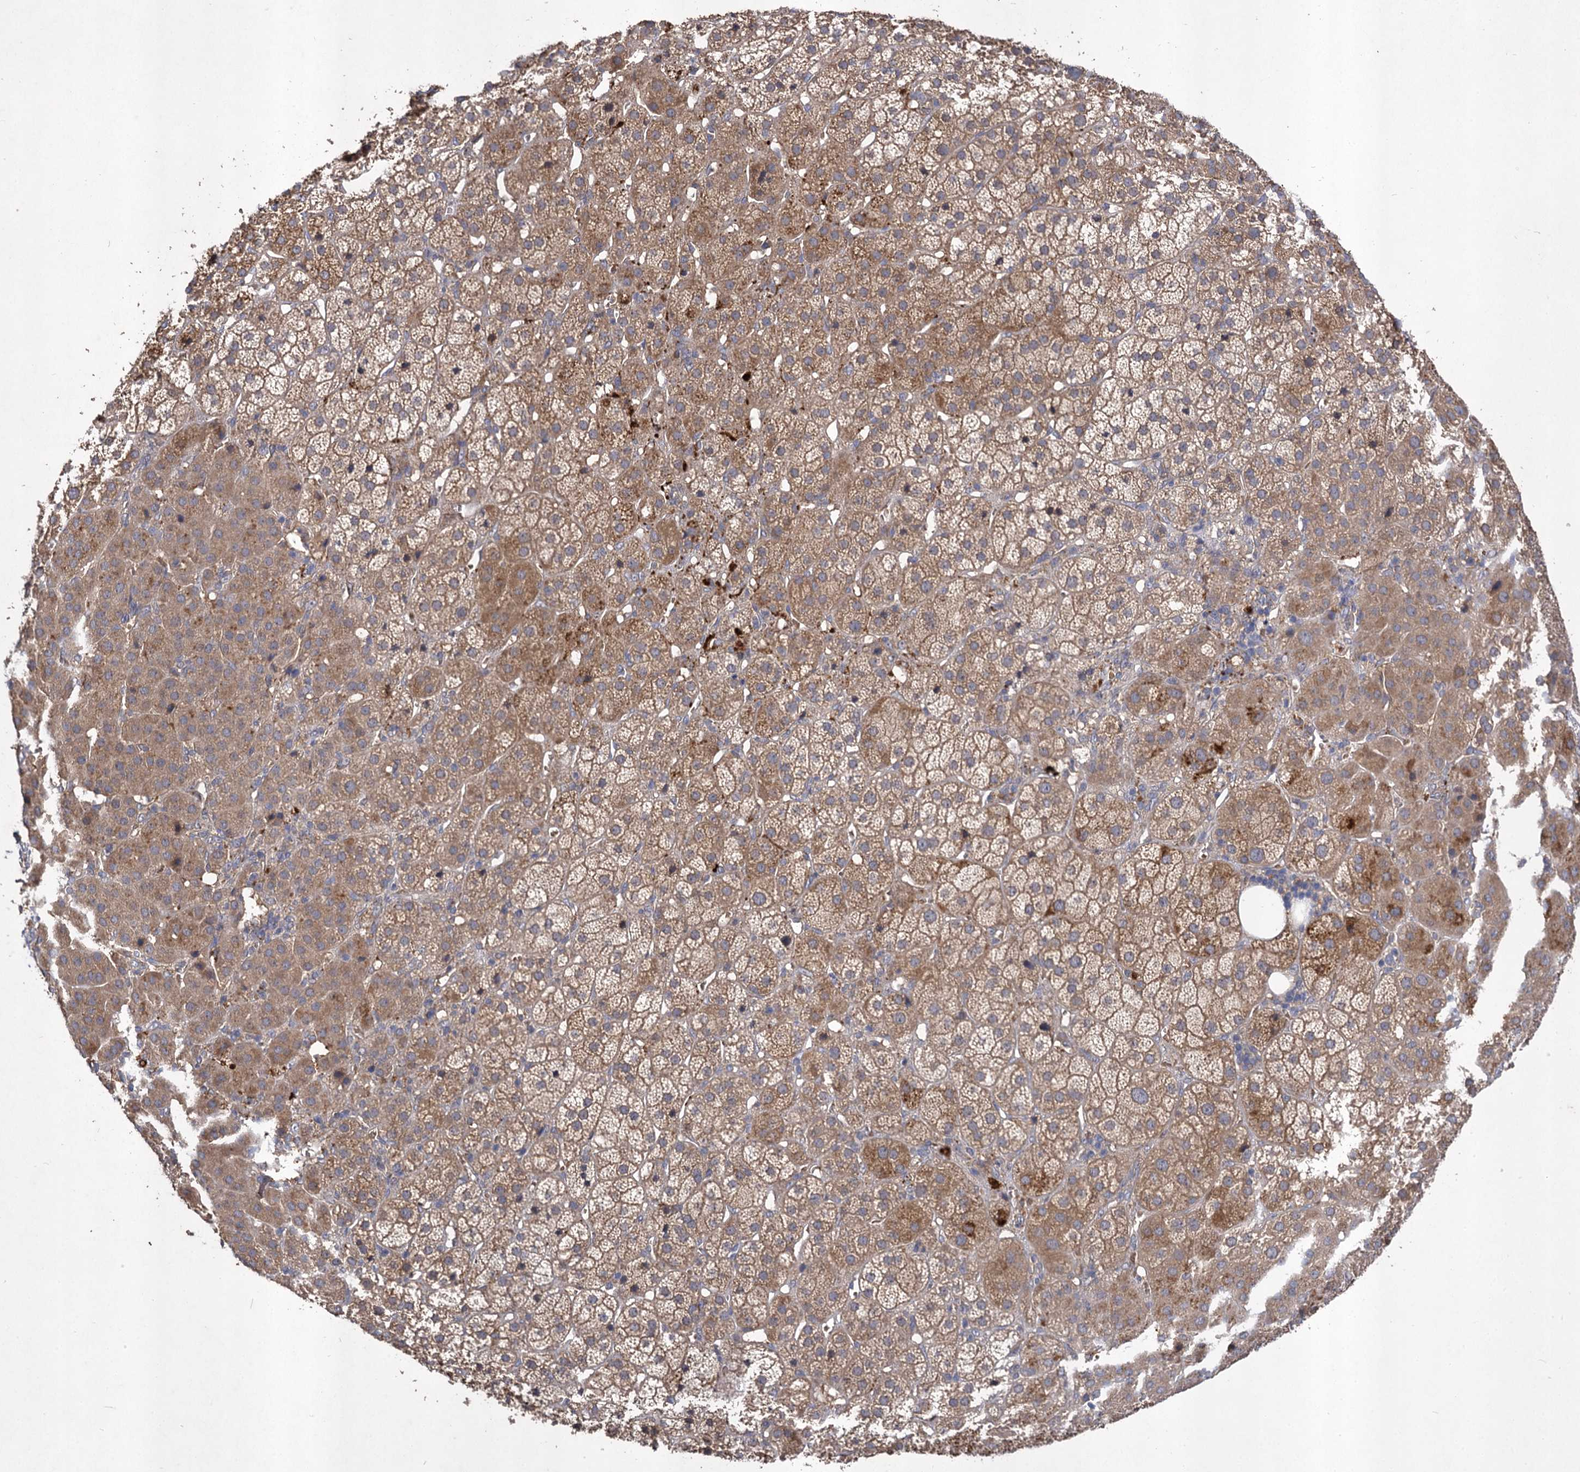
{"staining": {"intensity": "moderate", "quantity": ">75%", "location": "cytoplasmic/membranous"}, "tissue": "adrenal gland", "cell_type": "Glandular cells", "image_type": "normal", "snomed": [{"axis": "morphology", "description": "Normal tissue, NOS"}, {"axis": "topography", "description": "Adrenal gland"}], "caption": "Immunohistochemical staining of unremarkable adrenal gland displays medium levels of moderate cytoplasmic/membranous staining in about >75% of glandular cells.", "gene": "USP50", "patient": {"sex": "female", "age": 57}}